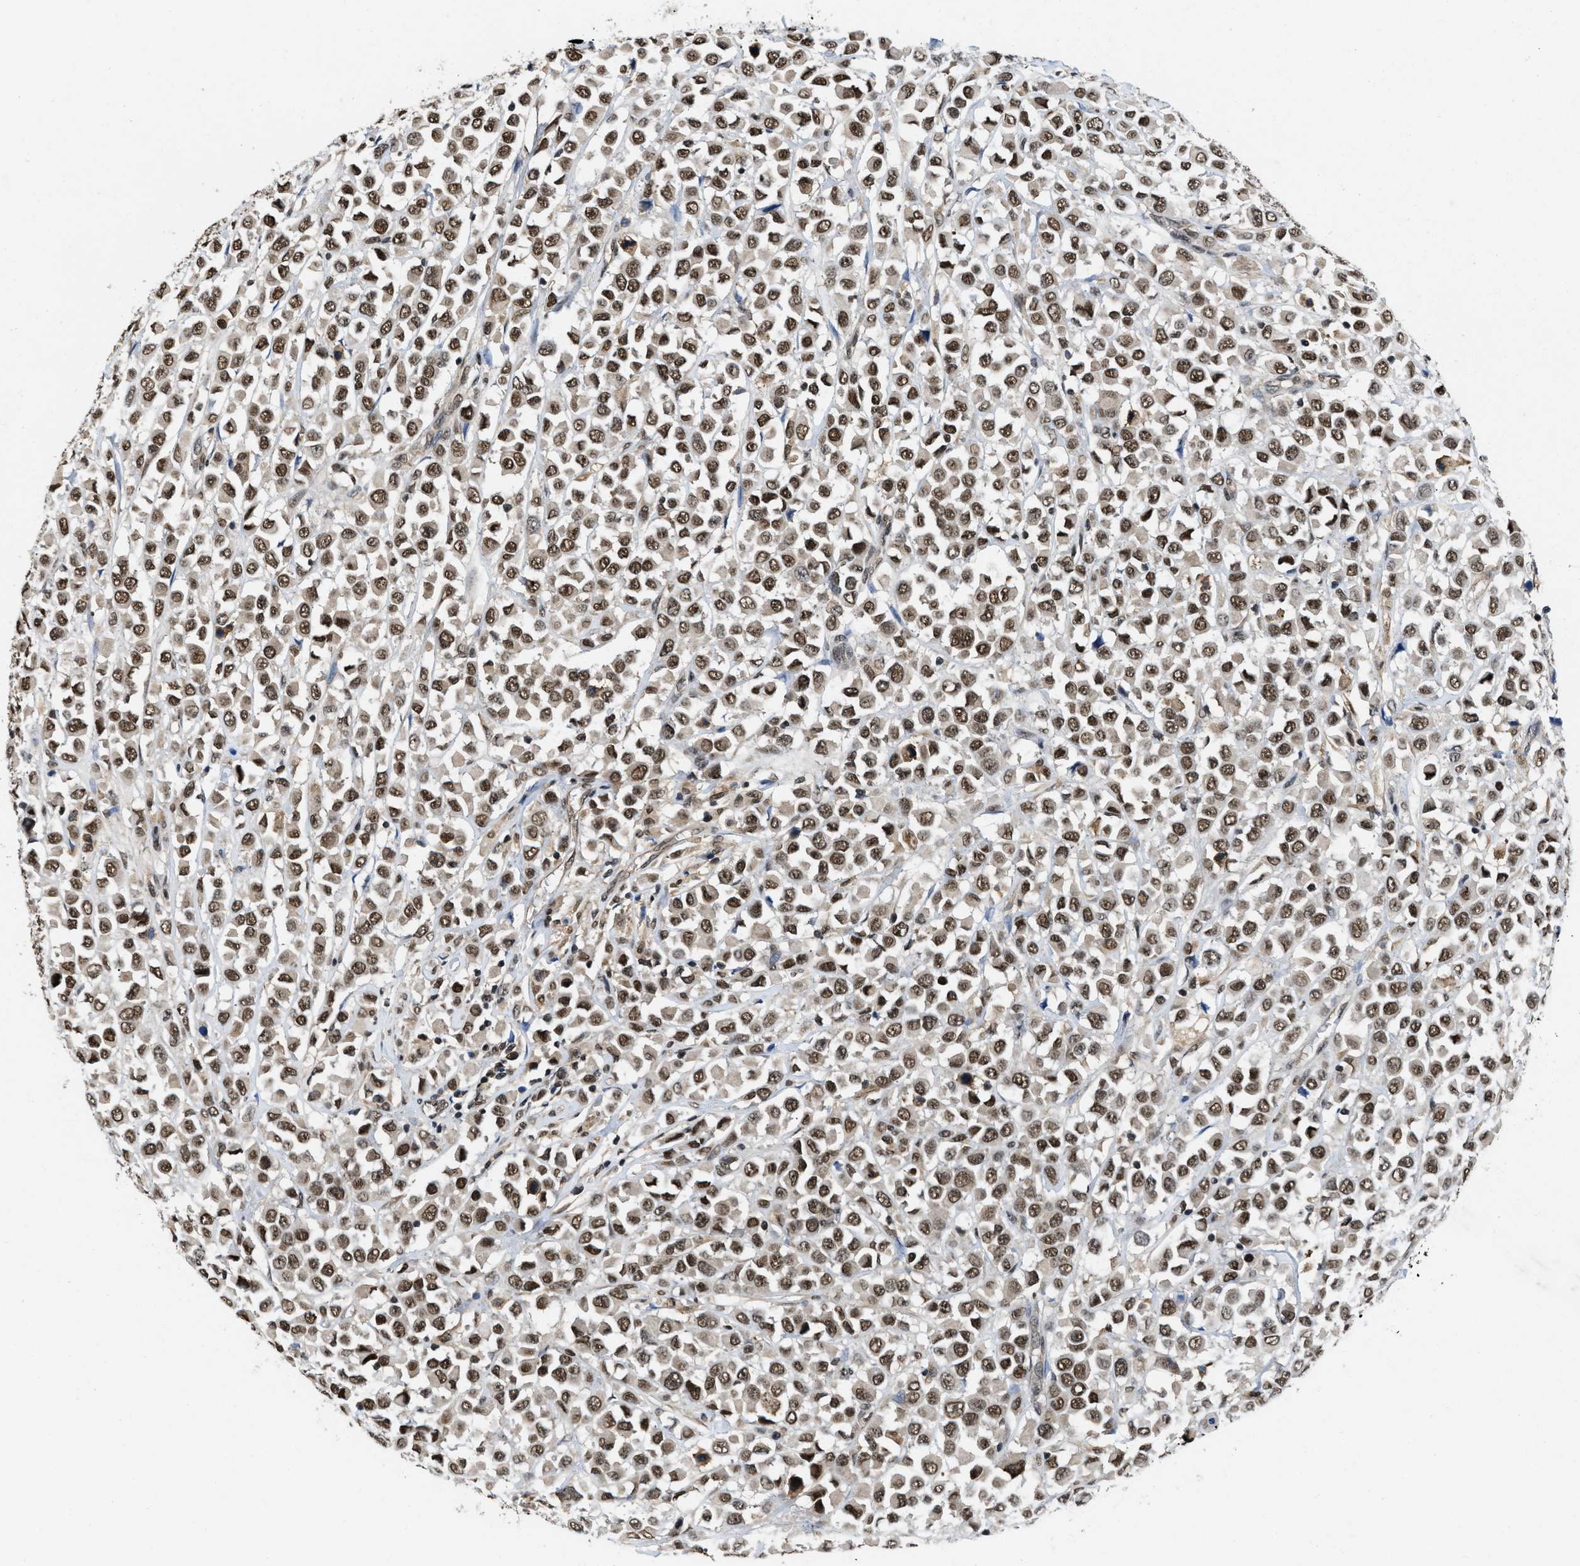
{"staining": {"intensity": "strong", "quantity": ">75%", "location": "nuclear"}, "tissue": "breast cancer", "cell_type": "Tumor cells", "image_type": "cancer", "snomed": [{"axis": "morphology", "description": "Duct carcinoma"}, {"axis": "topography", "description": "Breast"}], "caption": "A histopathology image of breast intraductal carcinoma stained for a protein demonstrates strong nuclear brown staining in tumor cells.", "gene": "SAFB", "patient": {"sex": "female", "age": 61}}